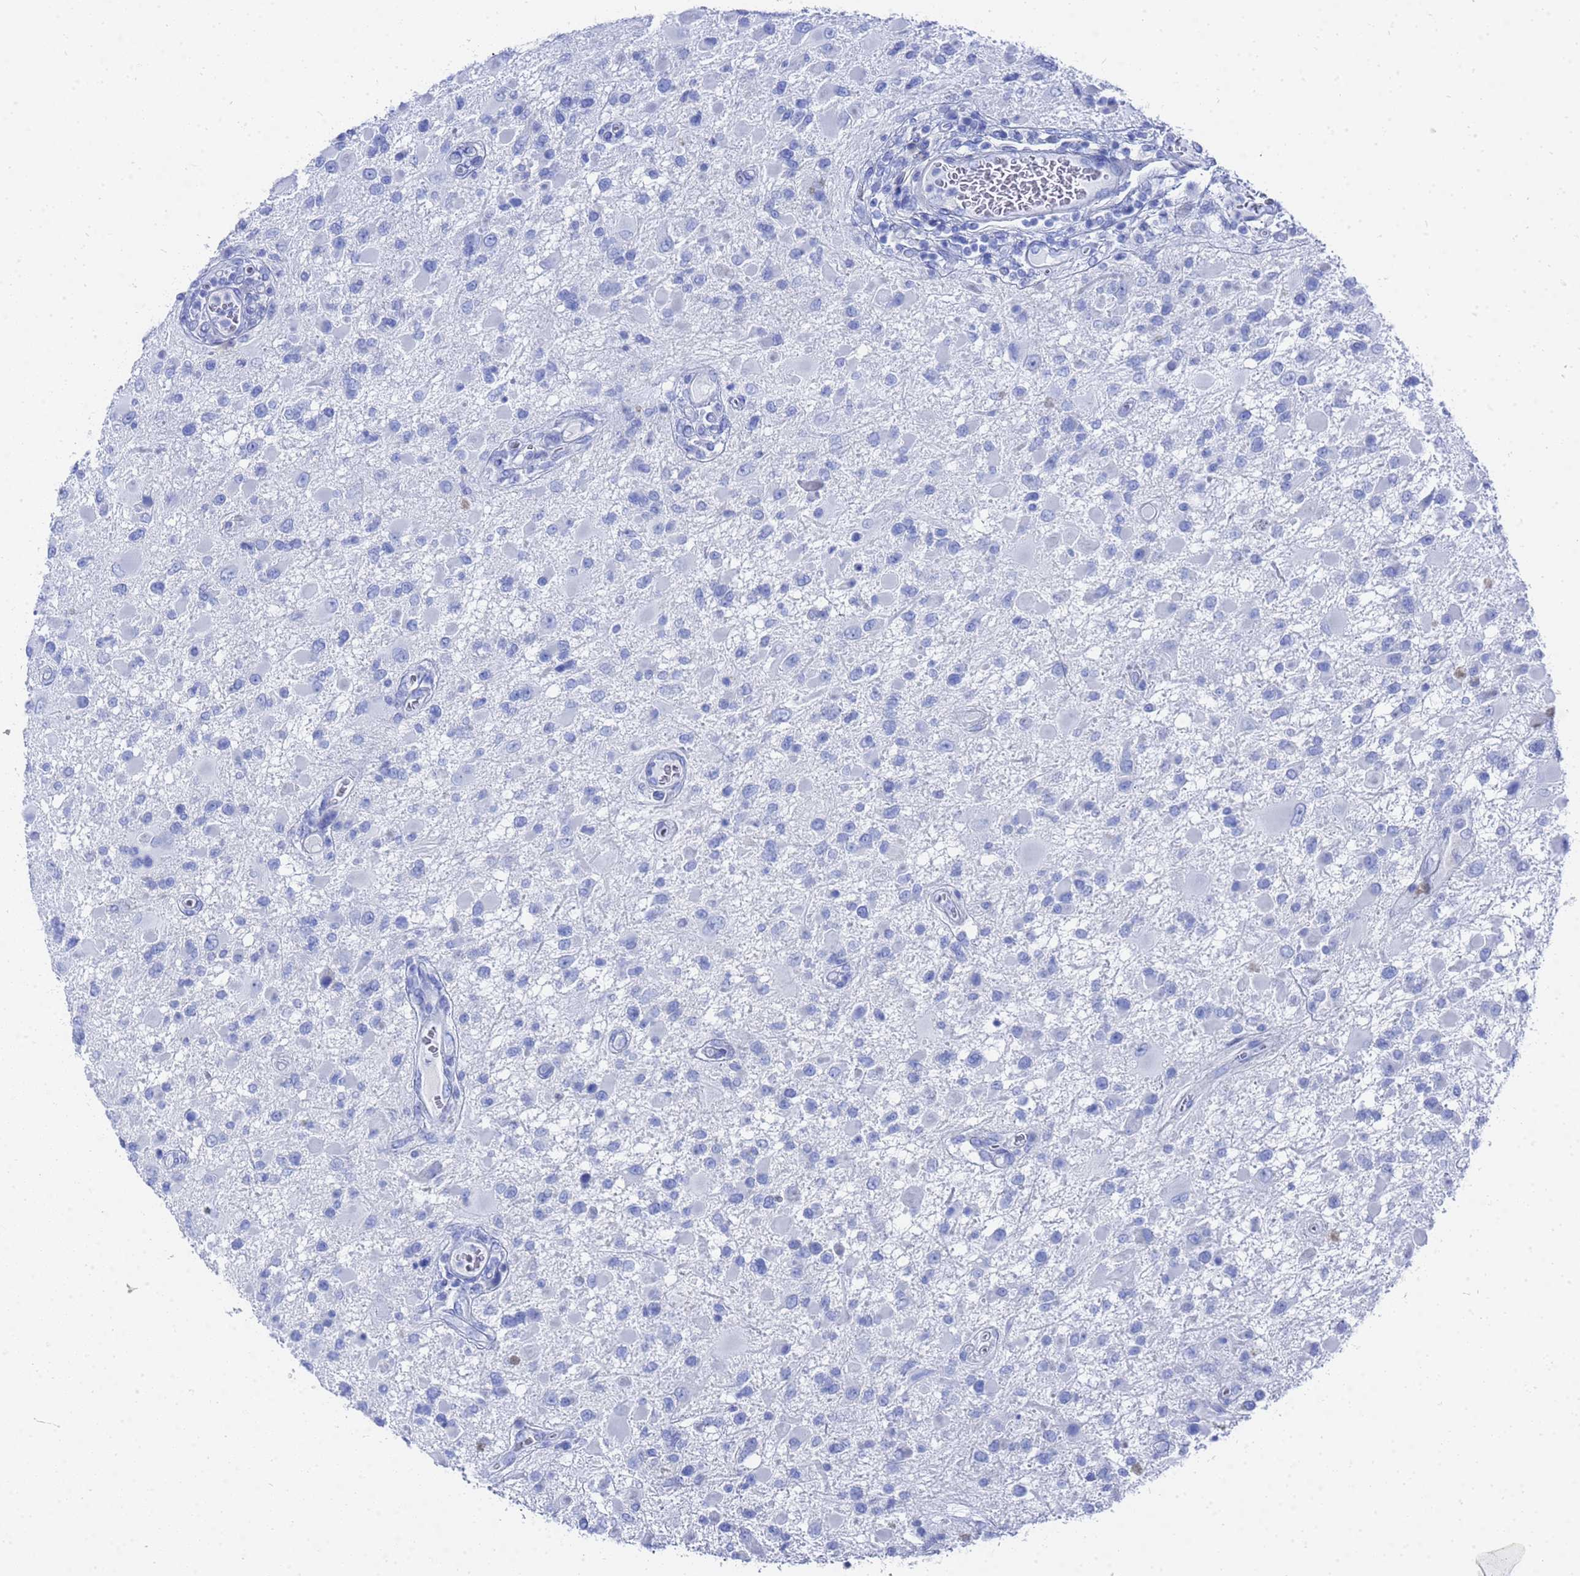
{"staining": {"intensity": "negative", "quantity": "none", "location": "none"}, "tissue": "glioma", "cell_type": "Tumor cells", "image_type": "cancer", "snomed": [{"axis": "morphology", "description": "Glioma, malignant, High grade"}, {"axis": "topography", "description": "Brain"}], "caption": "This is an immunohistochemistry (IHC) image of human glioma. There is no positivity in tumor cells.", "gene": "GGT1", "patient": {"sex": "male", "age": 53}}